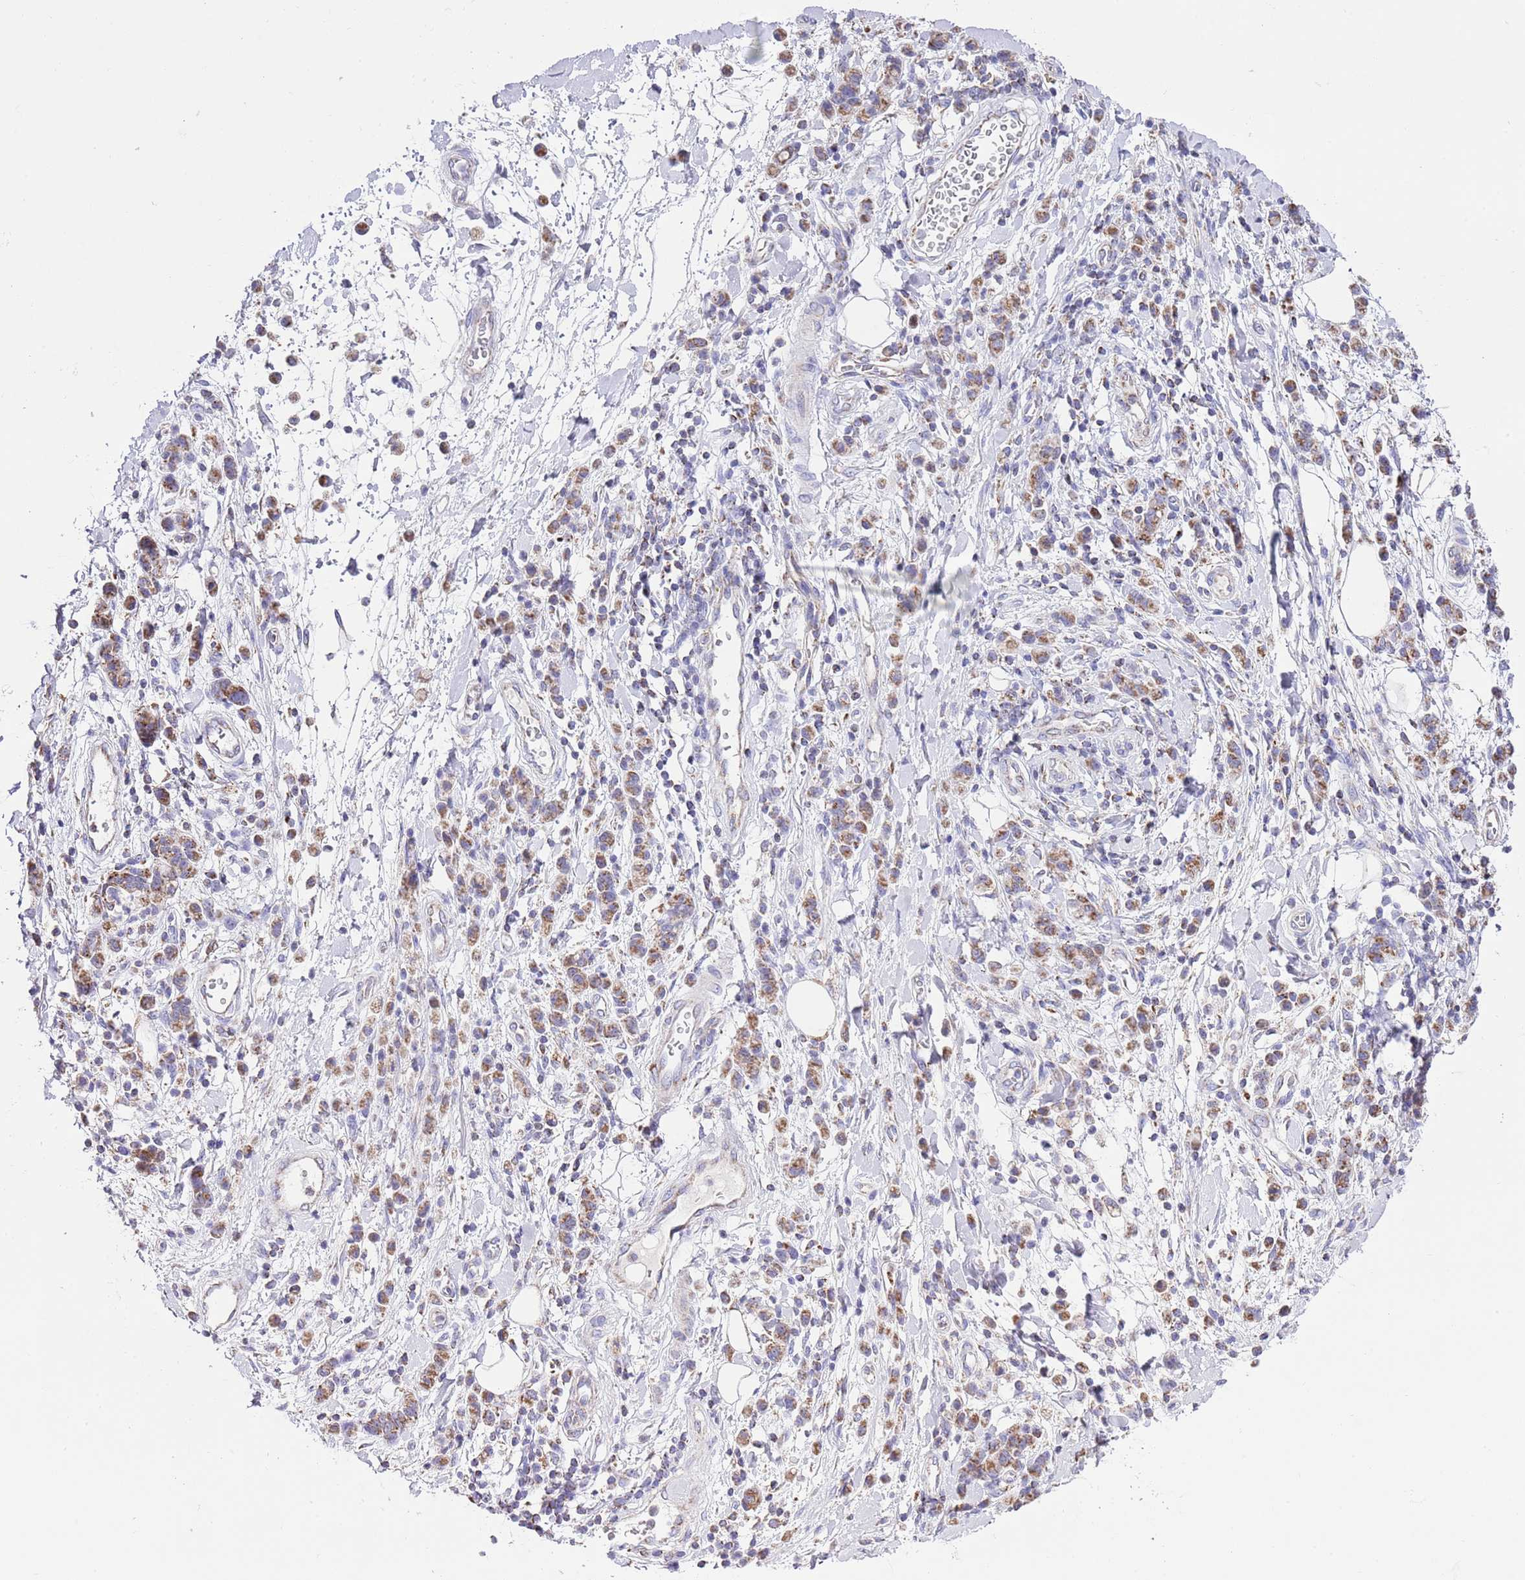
{"staining": {"intensity": "moderate", "quantity": ">75%", "location": "cytoplasmic/membranous"}, "tissue": "stomach cancer", "cell_type": "Tumor cells", "image_type": "cancer", "snomed": [{"axis": "morphology", "description": "Adenocarcinoma, NOS"}, {"axis": "topography", "description": "Stomach"}], "caption": "Immunohistochemistry of human stomach cancer (adenocarcinoma) displays medium levels of moderate cytoplasmic/membranous staining in approximately >75% of tumor cells.", "gene": "TEKTIP1", "patient": {"sex": "male", "age": 77}}